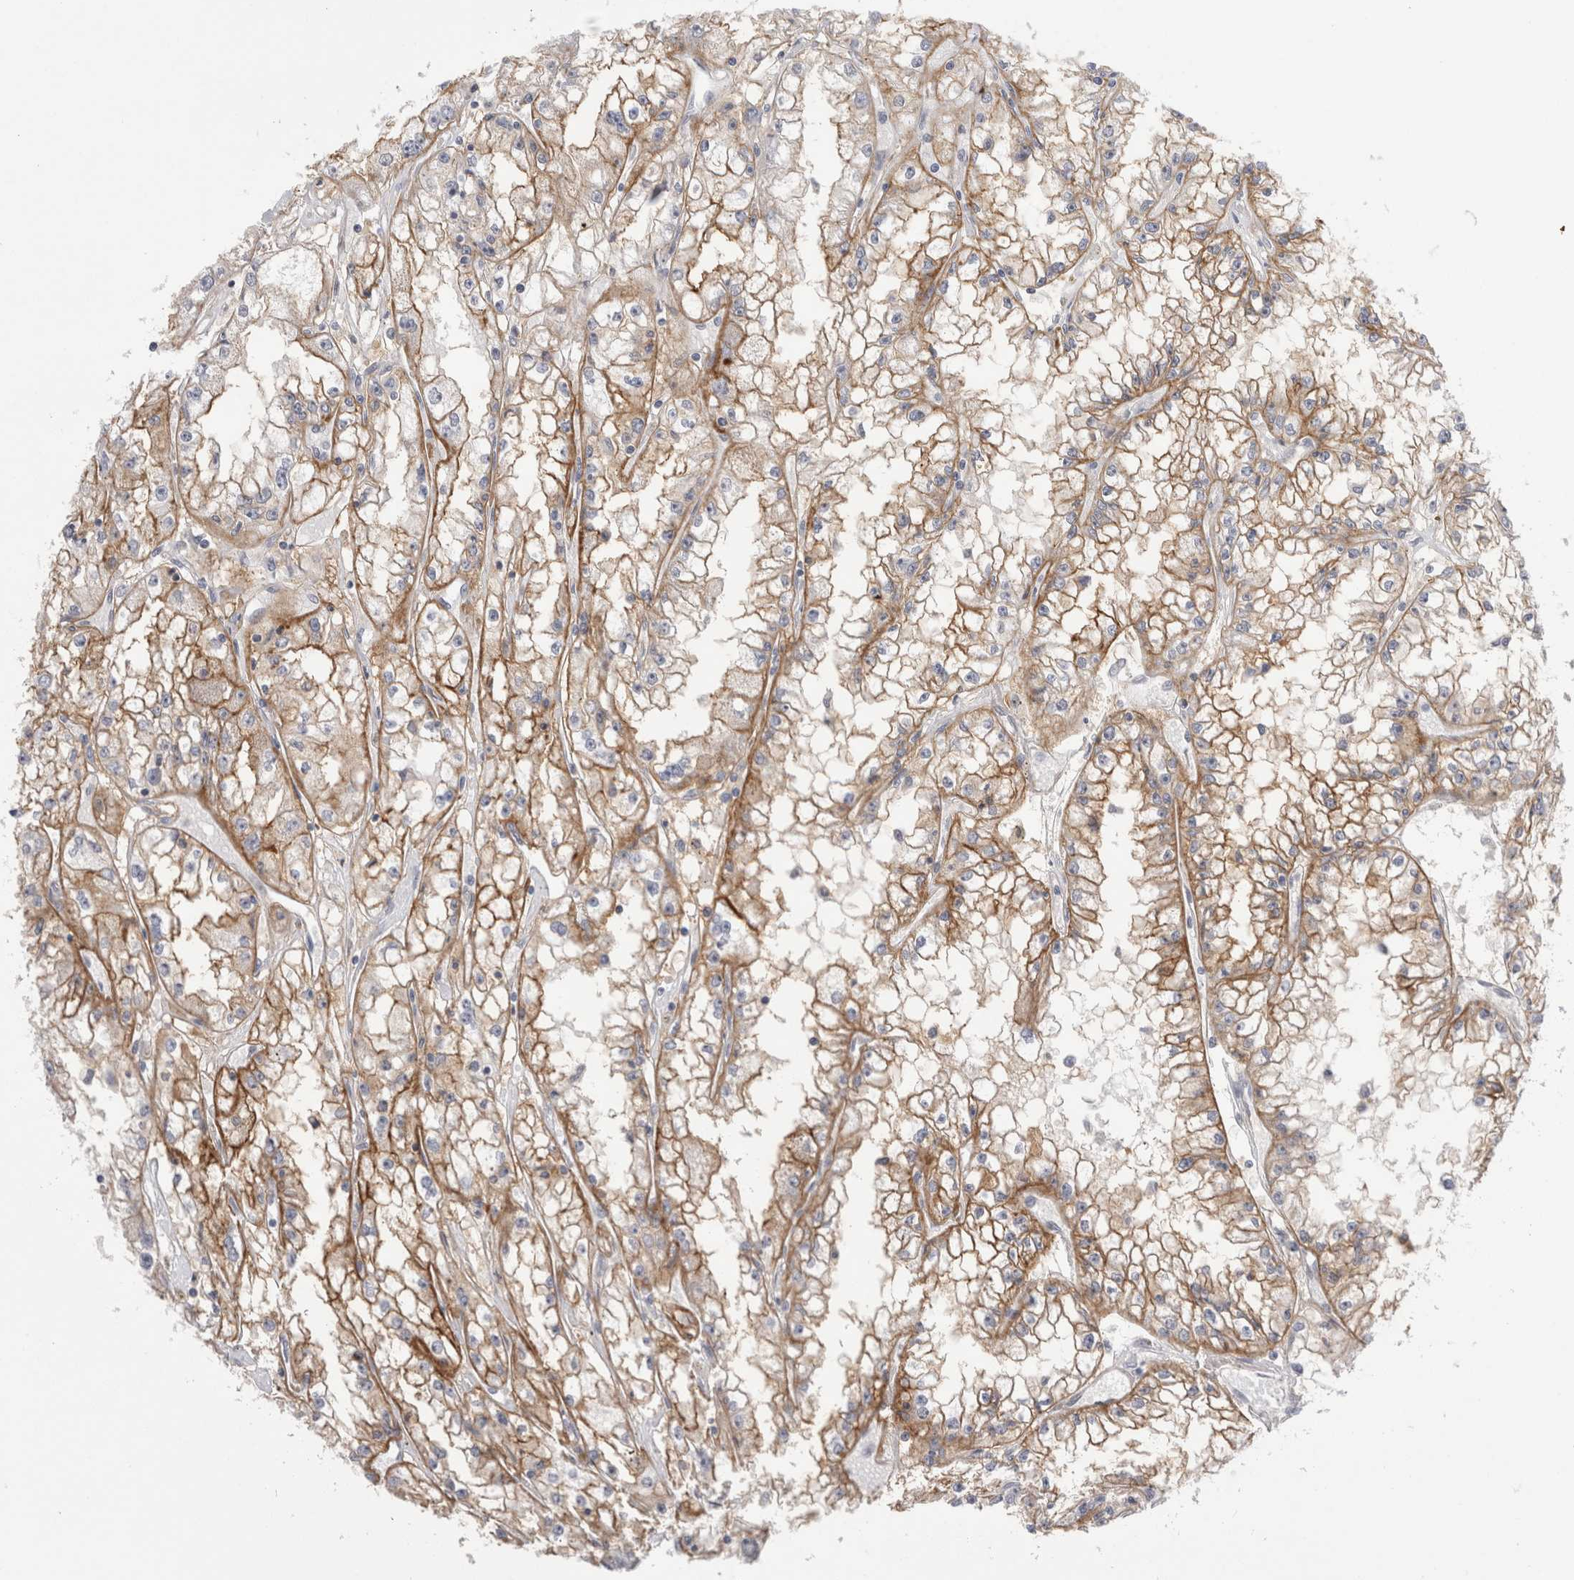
{"staining": {"intensity": "moderate", "quantity": ">75%", "location": "cytoplasmic/membranous"}, "tissue": "renal cancer", "cell_type": "Tumor cells", "image_type": "cancer", "snomed": [{"axis": "morphology", "description": "Adenocarcinoma, NOS"}, {"axis": "topography", "description": "Kidney"}], "caption": "Moderate cytoplasmic/membranous protein positivity is identified in about >75% of tumor cells in renal cancer. The protein is shown in brown color, while the nuclei are stained blue.", "gene": "VANGL1", "patient": {"sex": "male", "age": 56}}